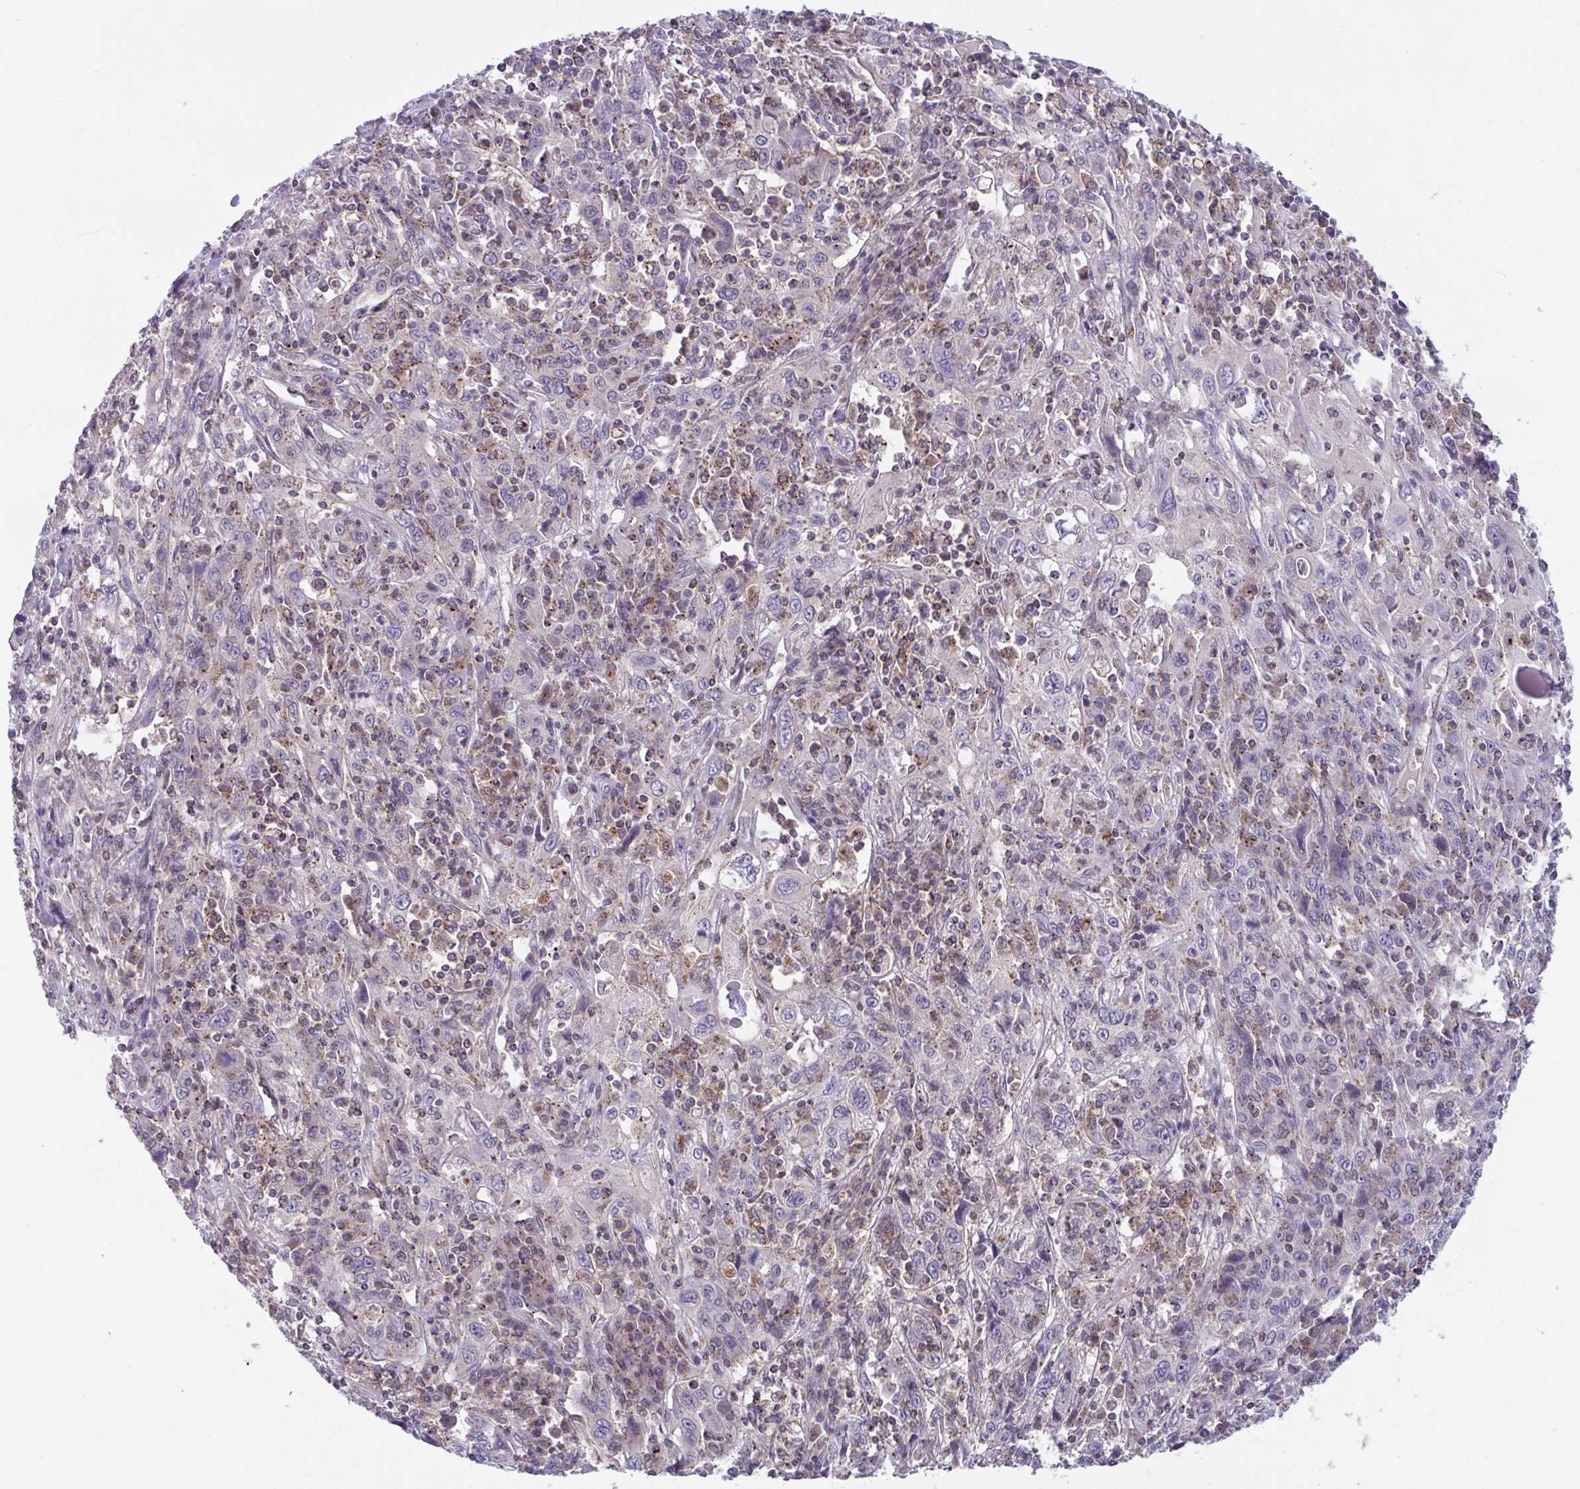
{"staining": {"intensity": "negative", "quantity": "none", "location": "none"}, "tissue": "cervical cancer", "cell_type": "Tumor cells", "image_type": "cancer", "snomed": [{"axis": "morphology", "description": "Squamous cell carcinoma, NOS"}, {"axis": "topography", "description": "Cervix"}], "caption": "Cervical squamous cell carcinoma stained for a protein using immunohistochemistry (IHC) reveals no positivity tumor cells.", "gene": "IST1", "patient": {"sex": "female", "age": 46}}